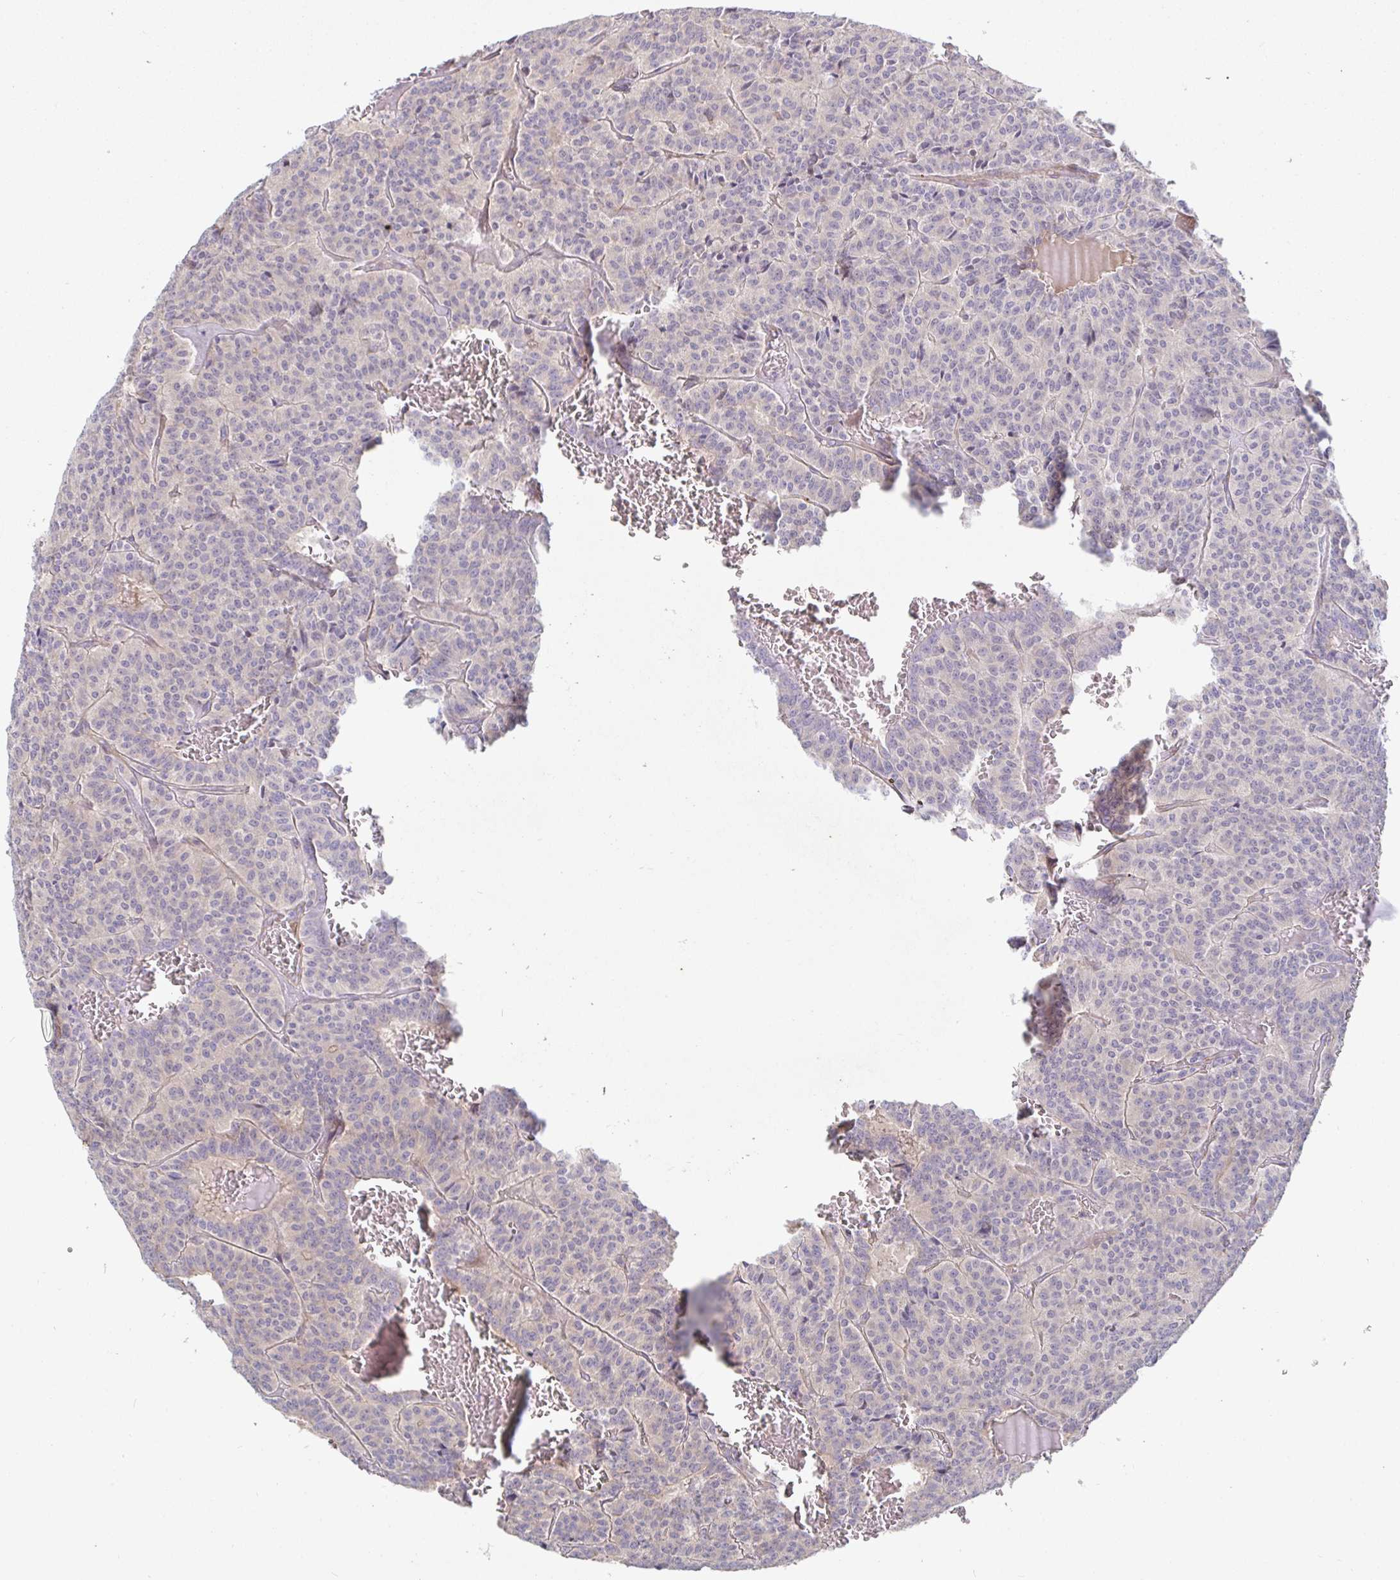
{"staining": {"intensity": "negative", "quantity": "none", "location": "none"}, "tissue": "carcinoid", "cell_type": "Tumor cells", "image_type": "cancer", "snomed": [{"axis": "morphology", "description": "Carcinoid, malignant, NOS"}, {"axis": "topography", "description": "Lung"}], "caption": "Tumor cells are negative for brown protein staining in carcinoid (malignant). Nuclei are stained in blue.", "gene": "SSH2", "patient": {"sex": "male", "age": 70}}